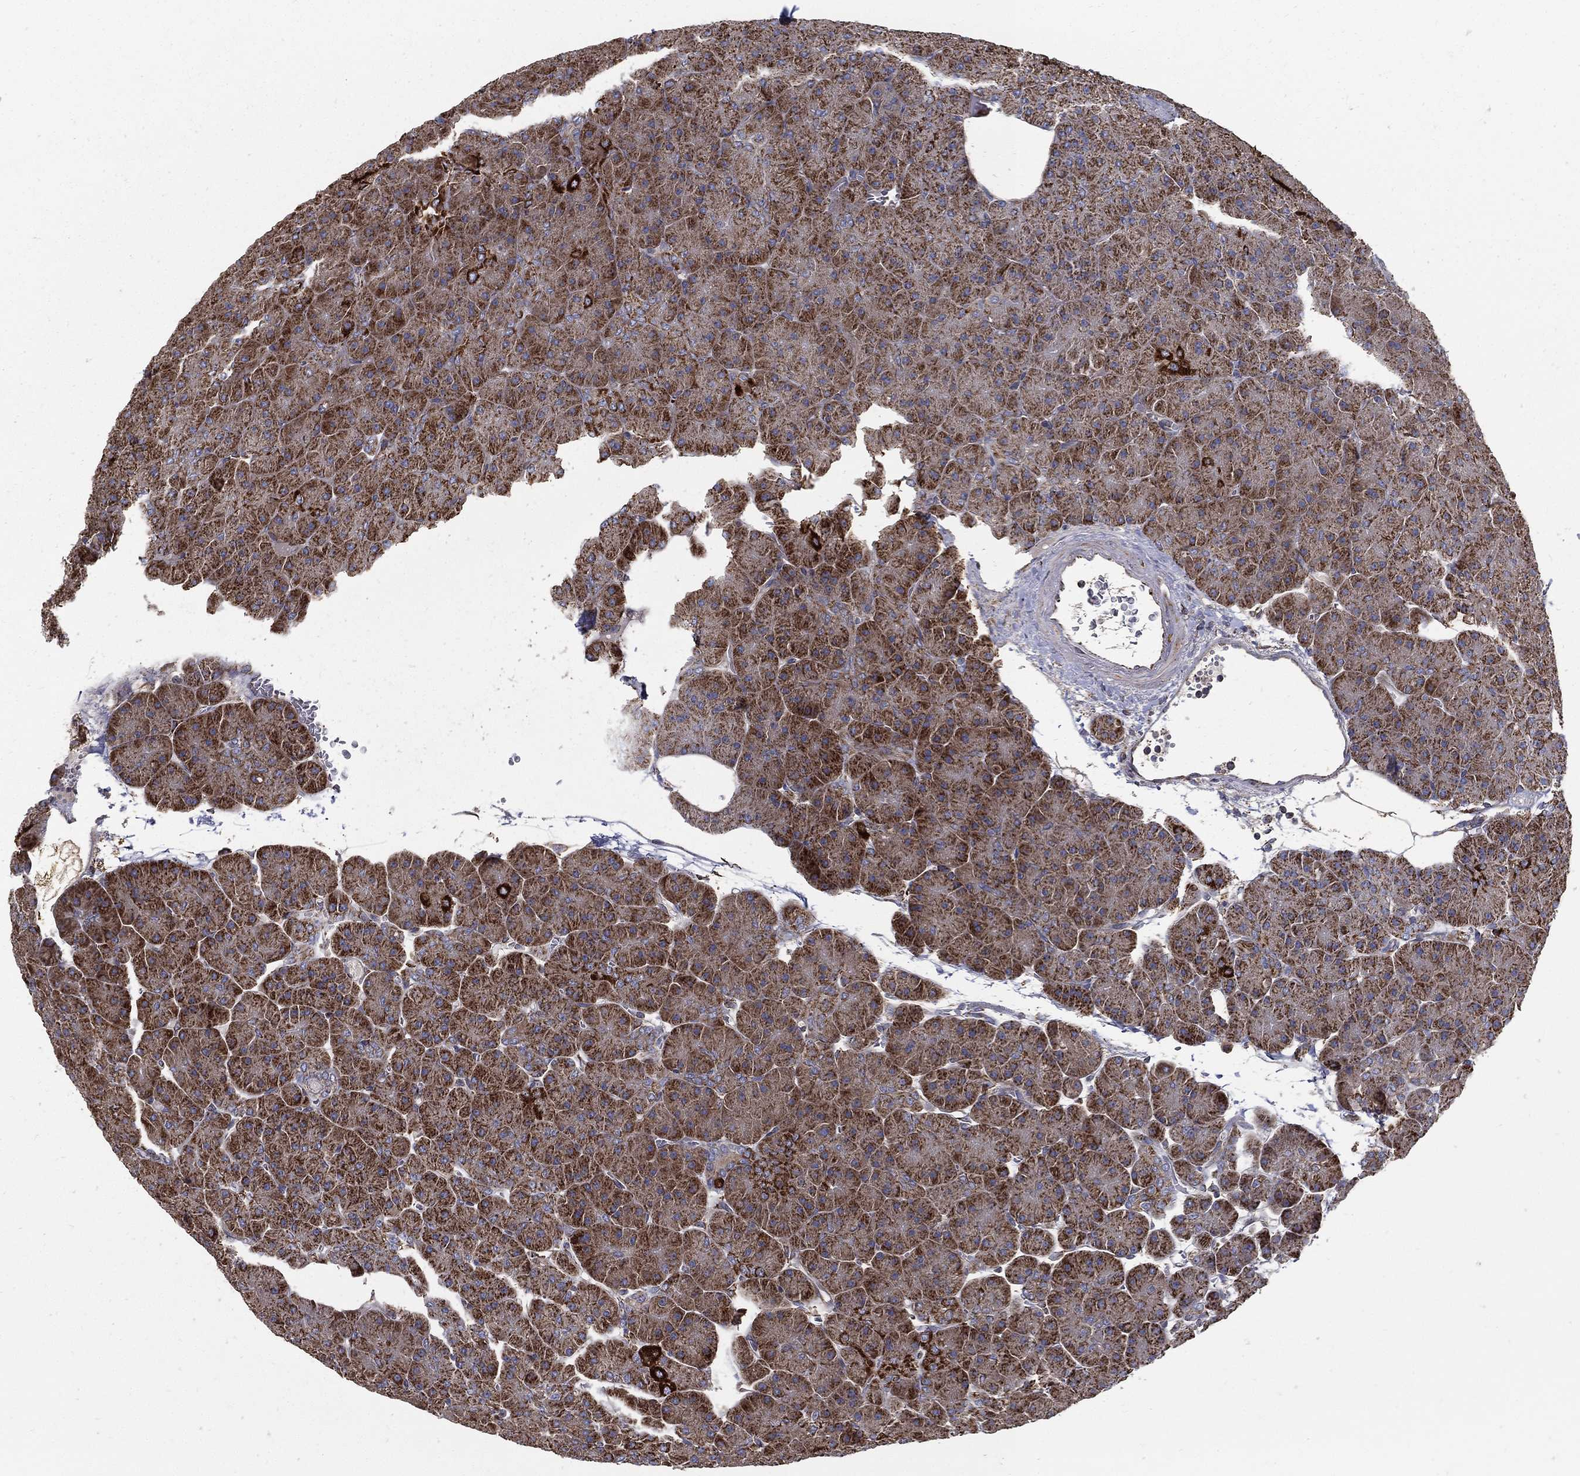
{"staining": {"intensity": "strong", "quantity": ">75%", "location": "cytoplasmic/membranous"}, "tissue": "pancreas", "cell_type": "Exocrine glandular cells", "image_type": "normal", "snomed": [{"axis": "morphology", "description": "Normal tissue, NOS"}, {"axis": "topography", "description": "Pancreas"}], "caption": "Immunohistochemistry (IHC) (DAB) staining of unremarkable human pancreas displays strong cytoplasmic/membranous protein positivity in about >75% of exocrine glandular cells. Using DAB (brown) and hematoxylin (blue) stains, captured at high magnification using brightfield microscopy.", "gene": "MT", "patient": {"sex": "male", "age": 61}}